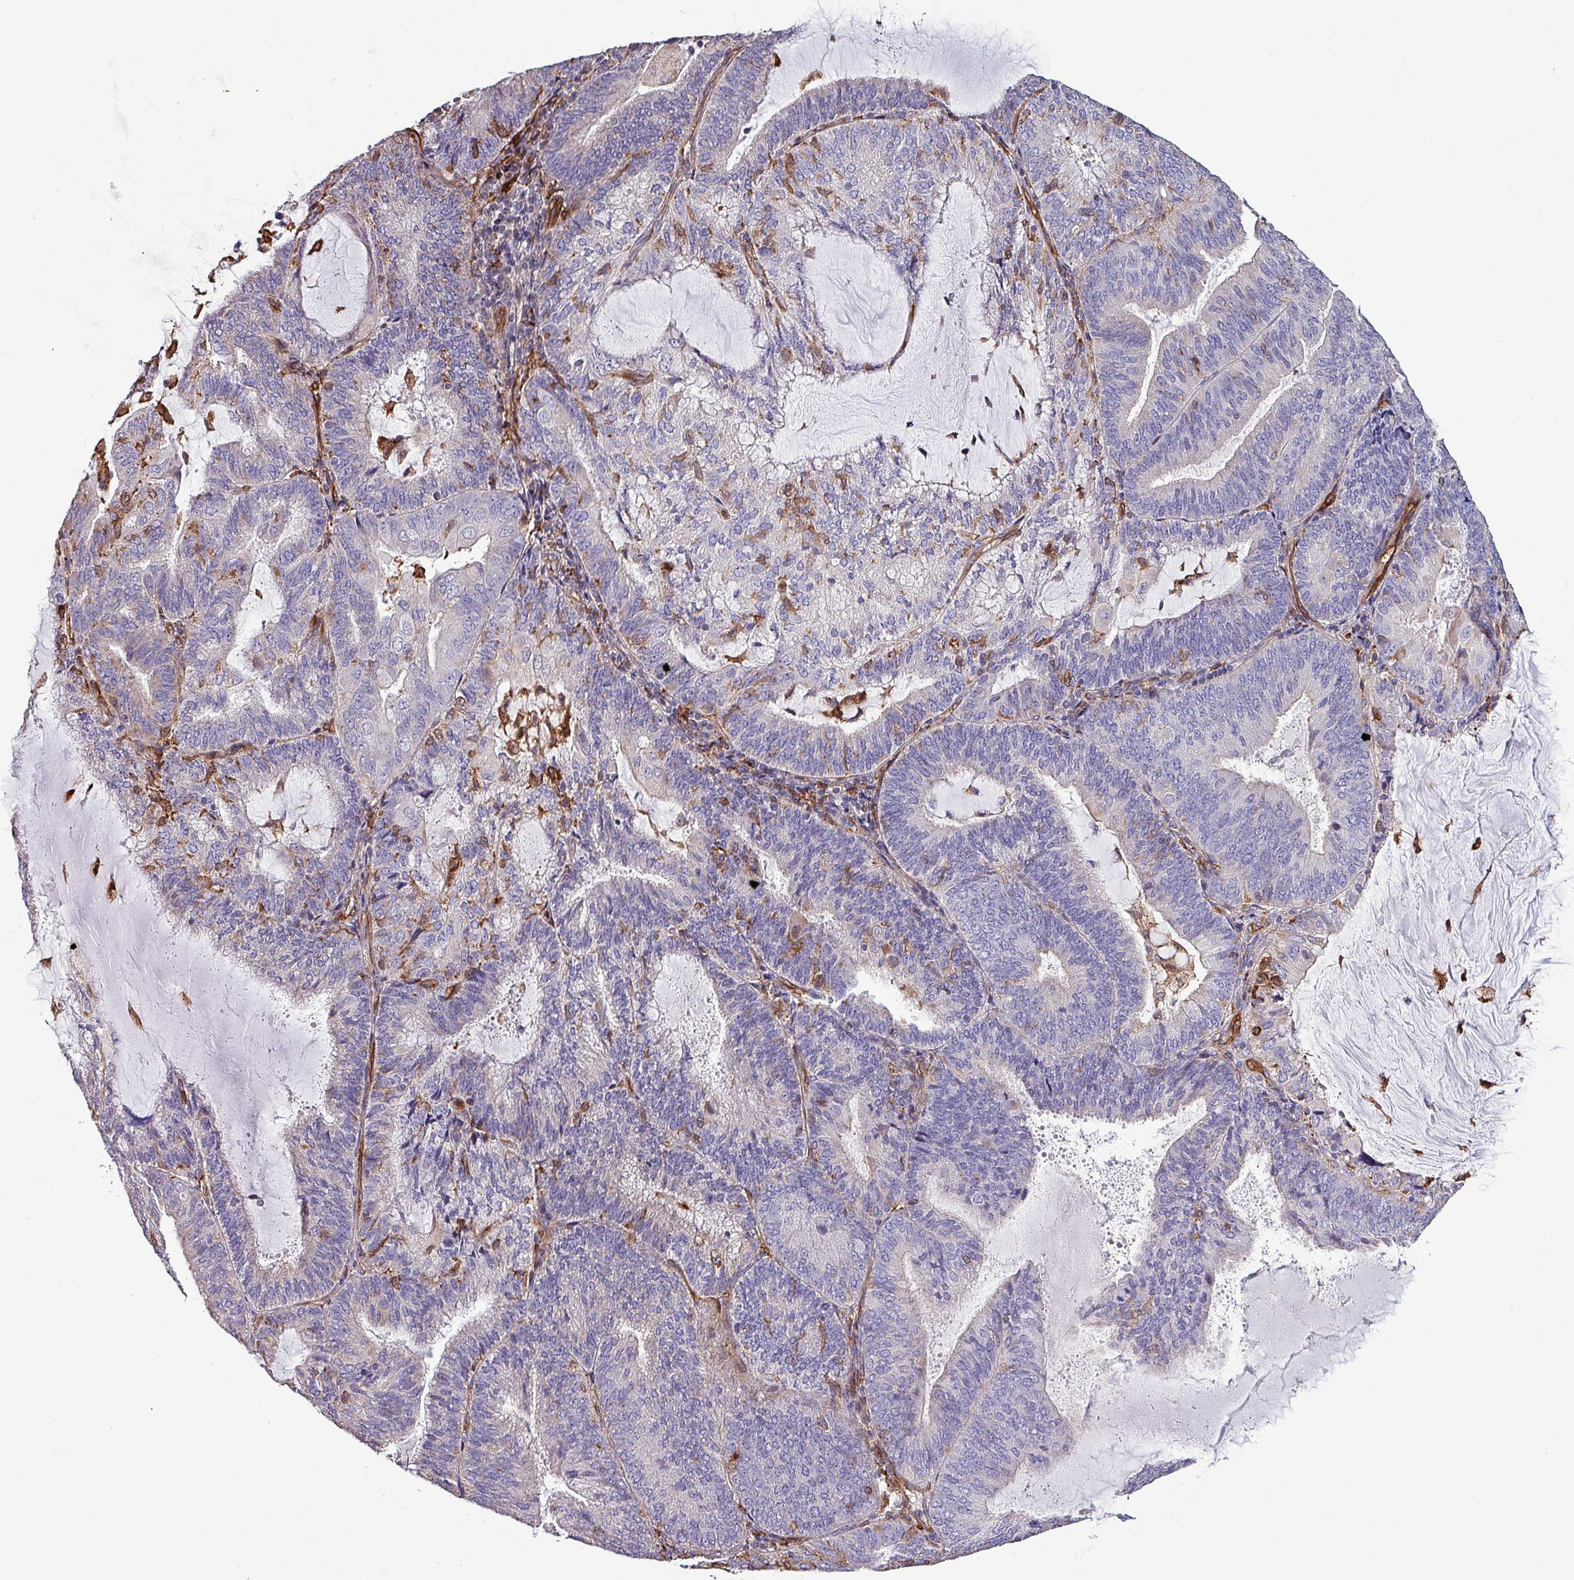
{"staining": {"intensity": "negative", "quantity": "none", "location": "none"}, "tissue": "endometrial cancer", "cell_type": "Tumor cells", "image_type": "cancer", "snomed": [{"axis": "morphology", "description": "Adenocarcinoma, NOS"}, {"axis": "topography", "description": "Endometrium"}], "caption": "Protein analysis of endometrial cancer (adenocarcinoma) reveals no significant expression in tumor cells.", "gene": "SCIN", "patient": {"sex": "female", "age": 81}}